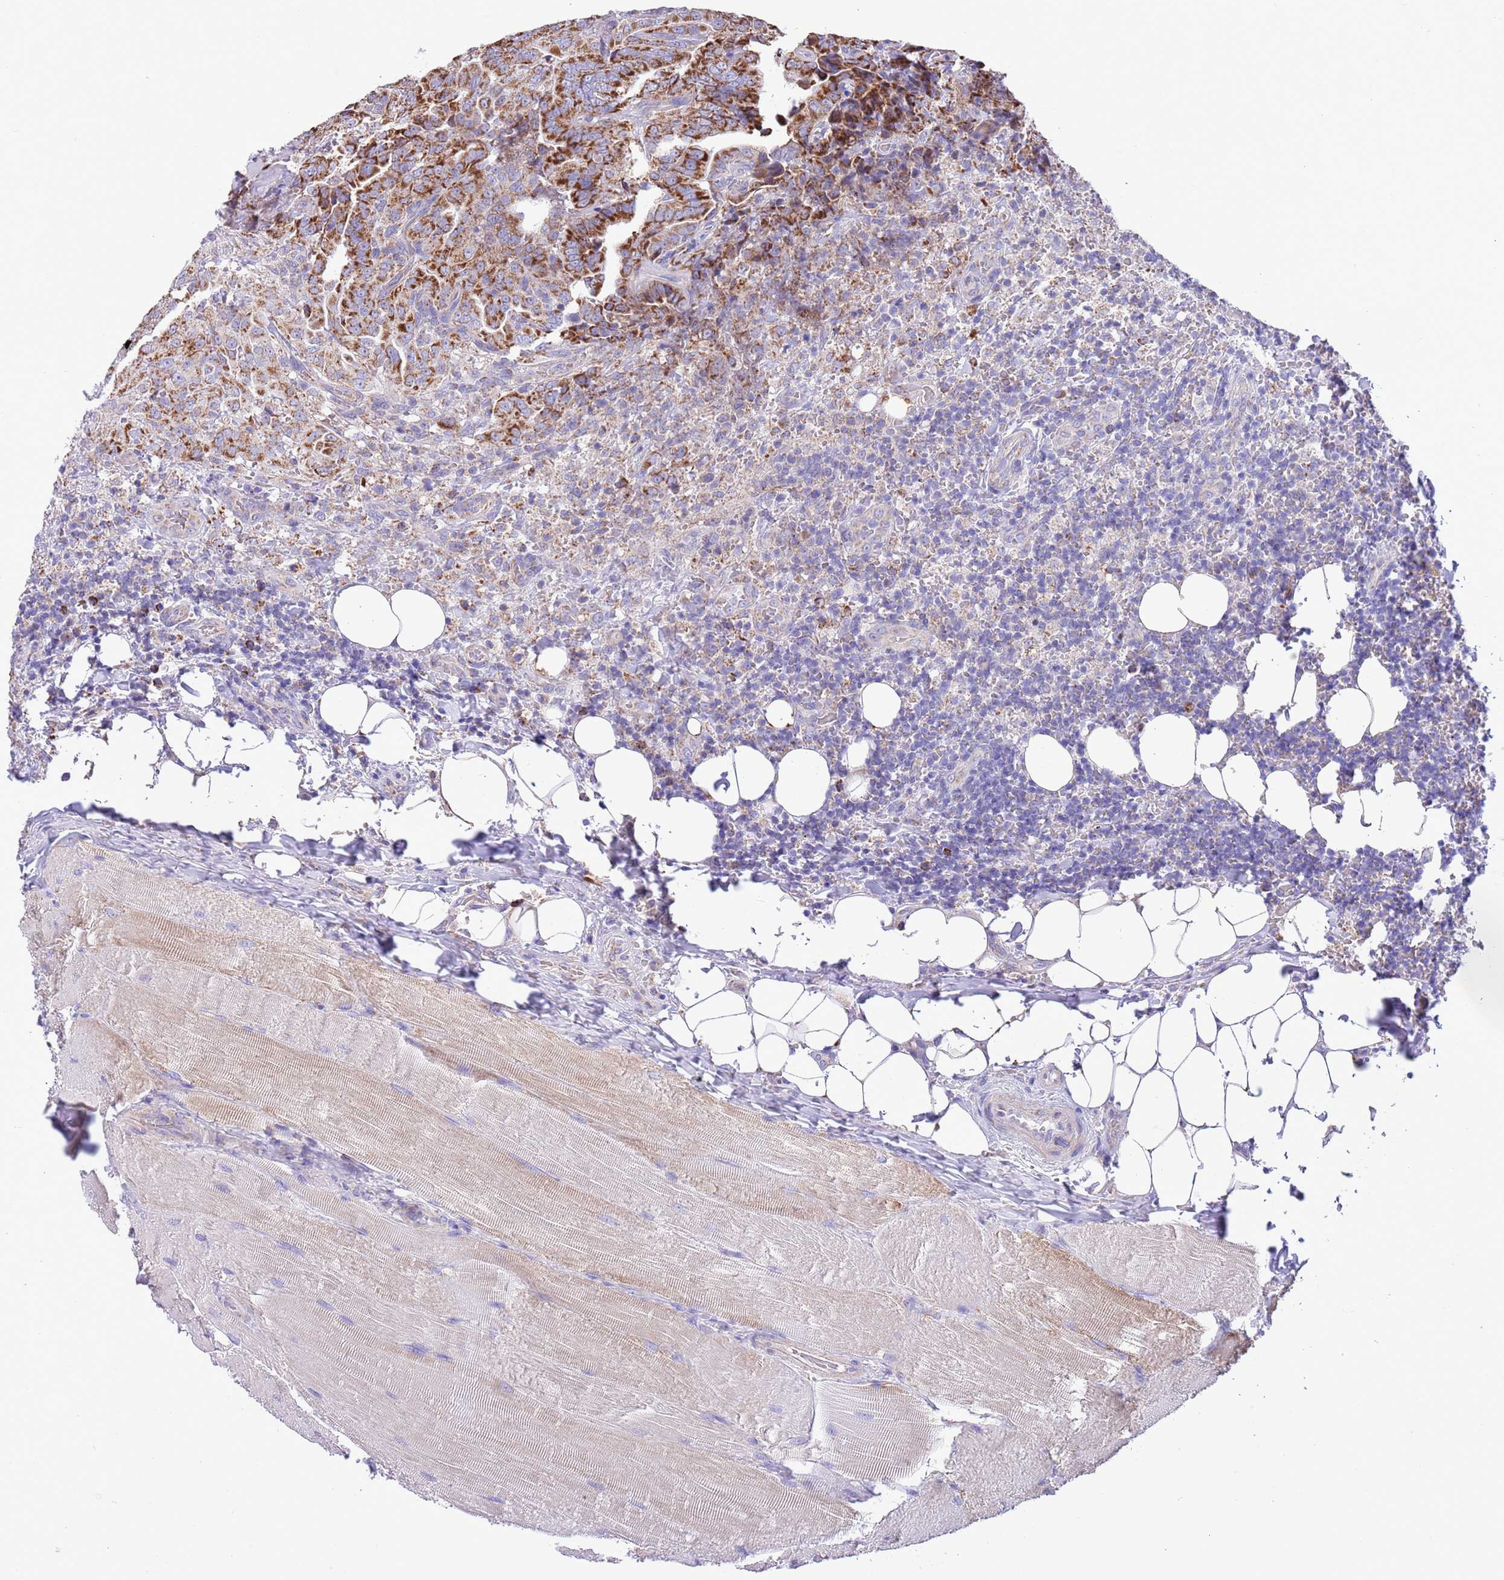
{"staining": {"intensity": "strong", "quantity": ">75%", "location": "cytoplasmic/membranous"}, "tissue": "thyroid cancer", "cell_type": "Tumor cells", "image_type": "cancer", "snomed": [{"axis": "morphology", "description": "Papillary adenocarcinoma, NOS"}, {"axis": "topography", "description": "Thyroid gland"}], "caption": "This histopathology image reveals thyroid cancer (papillary adenocarcinoma) stained with immunohistochemistry (IHC) to label a protein in brown. The cytoplasmic/membranous of tumor cells show strong positivity for the protein. Nuclei are counter-stained blue.", "gene": "SS18L2", "patient": {"sex": "male", "age": 61}}